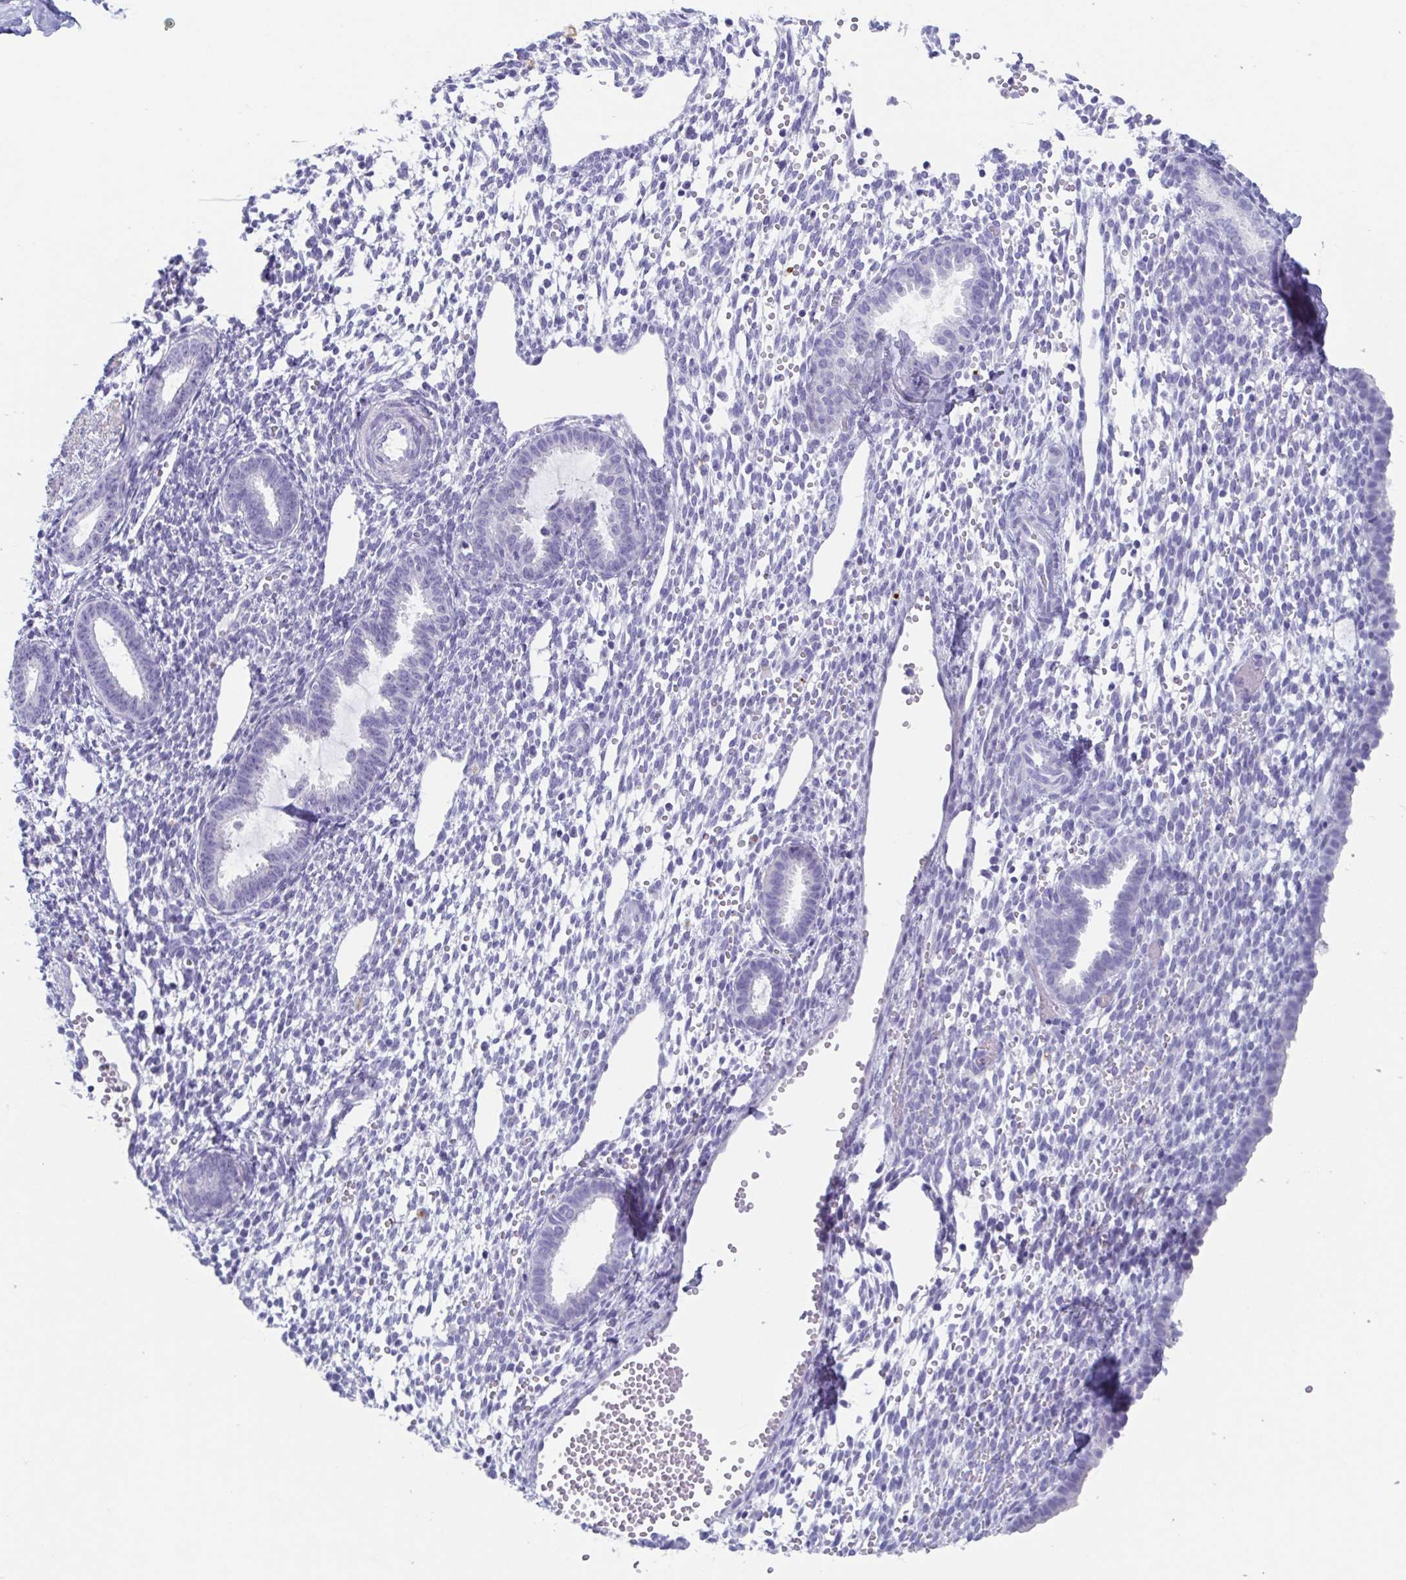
{"staining": {"intensity": "negative", "quantity": "none", "location": "none"}, "tissue": "endometrium", "cell_type": "Cells in endometrial stroma", "image_type": "normal", "snomed": [{"axis": "morphology", "description": "Normal tissue, NOS"}, {"axis": "topography", "description": "Endometrium"}], "caption": "Immunohistochemistry of unremarkable endometrium reveals no expression in cells in endometrial stroma.", "gene": "TAGLN3", "patient": {"sex": "female", "age": 36}}